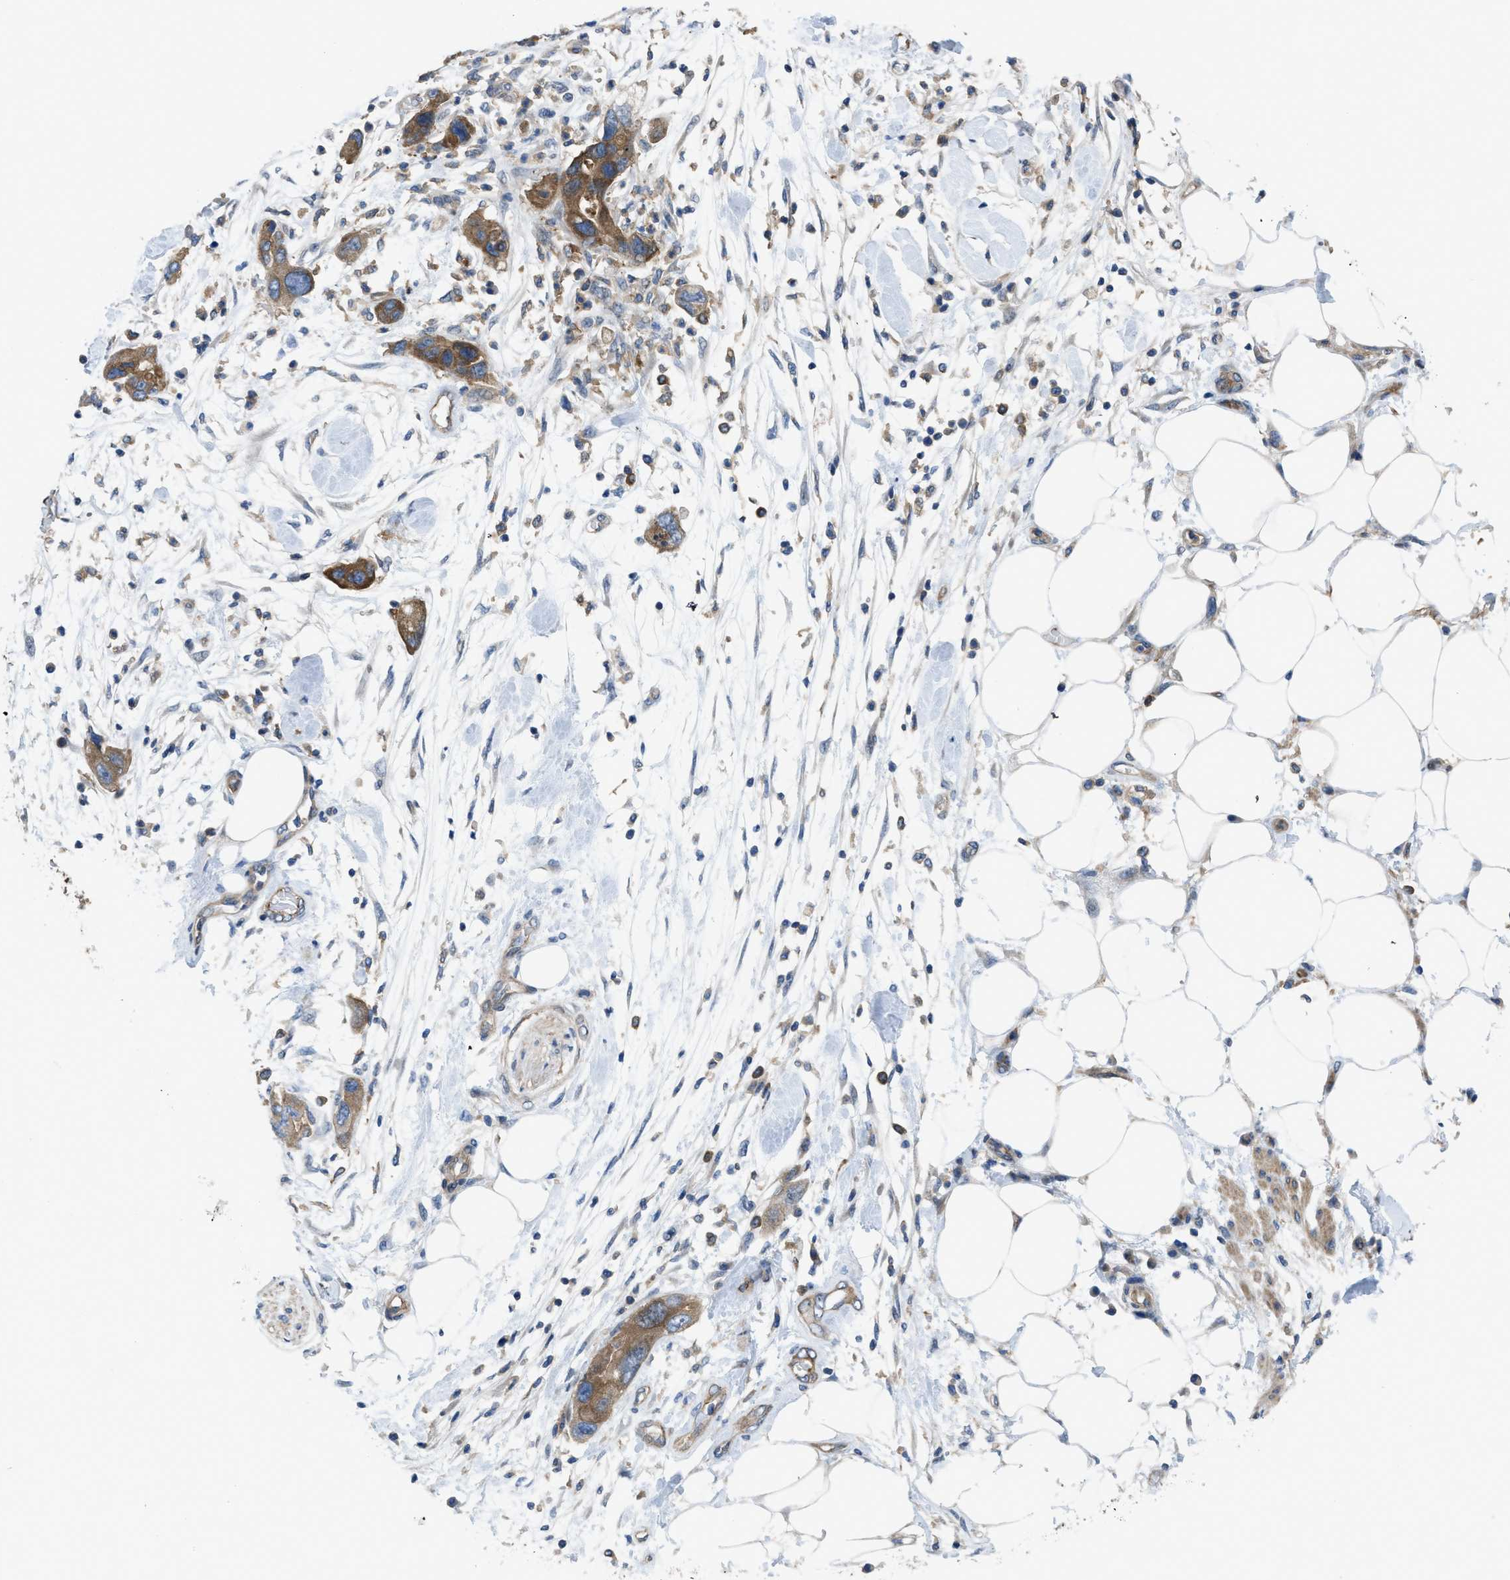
{"staining": {"intensity": "moderate", "quantity": ">75%", "location": "cytoplasmic/membranous"}, "tissue": "pancreatic cancer", "cell_type": "Tumor cells", "image_type": "cancer", "snomed": [{"axis": "morphology", "description": "Normal tissue, NOS"}, {"axis": "morphology", "description": "Adenocarcinoma, NOS"}, {"axis": "topography", "description": "Pancreas"}], "caption": "High-magnification brightfield microscopy of adenocarcinoma (pancreatic) stained with DAB (3,3'-diaminobenzidine) (brown) and counterstained with hematoxylin (blue). tumor cells exhibit moderate cytoplasmic/membranous staining is identified in approximately>75% of cells. The protein is stained brown, and the nuclei are stained in blue (DAB IHC with brightfield microscopy, high magnification).", "gene": "MYO18A", "patient": {"sex": "female", "age": 71}}